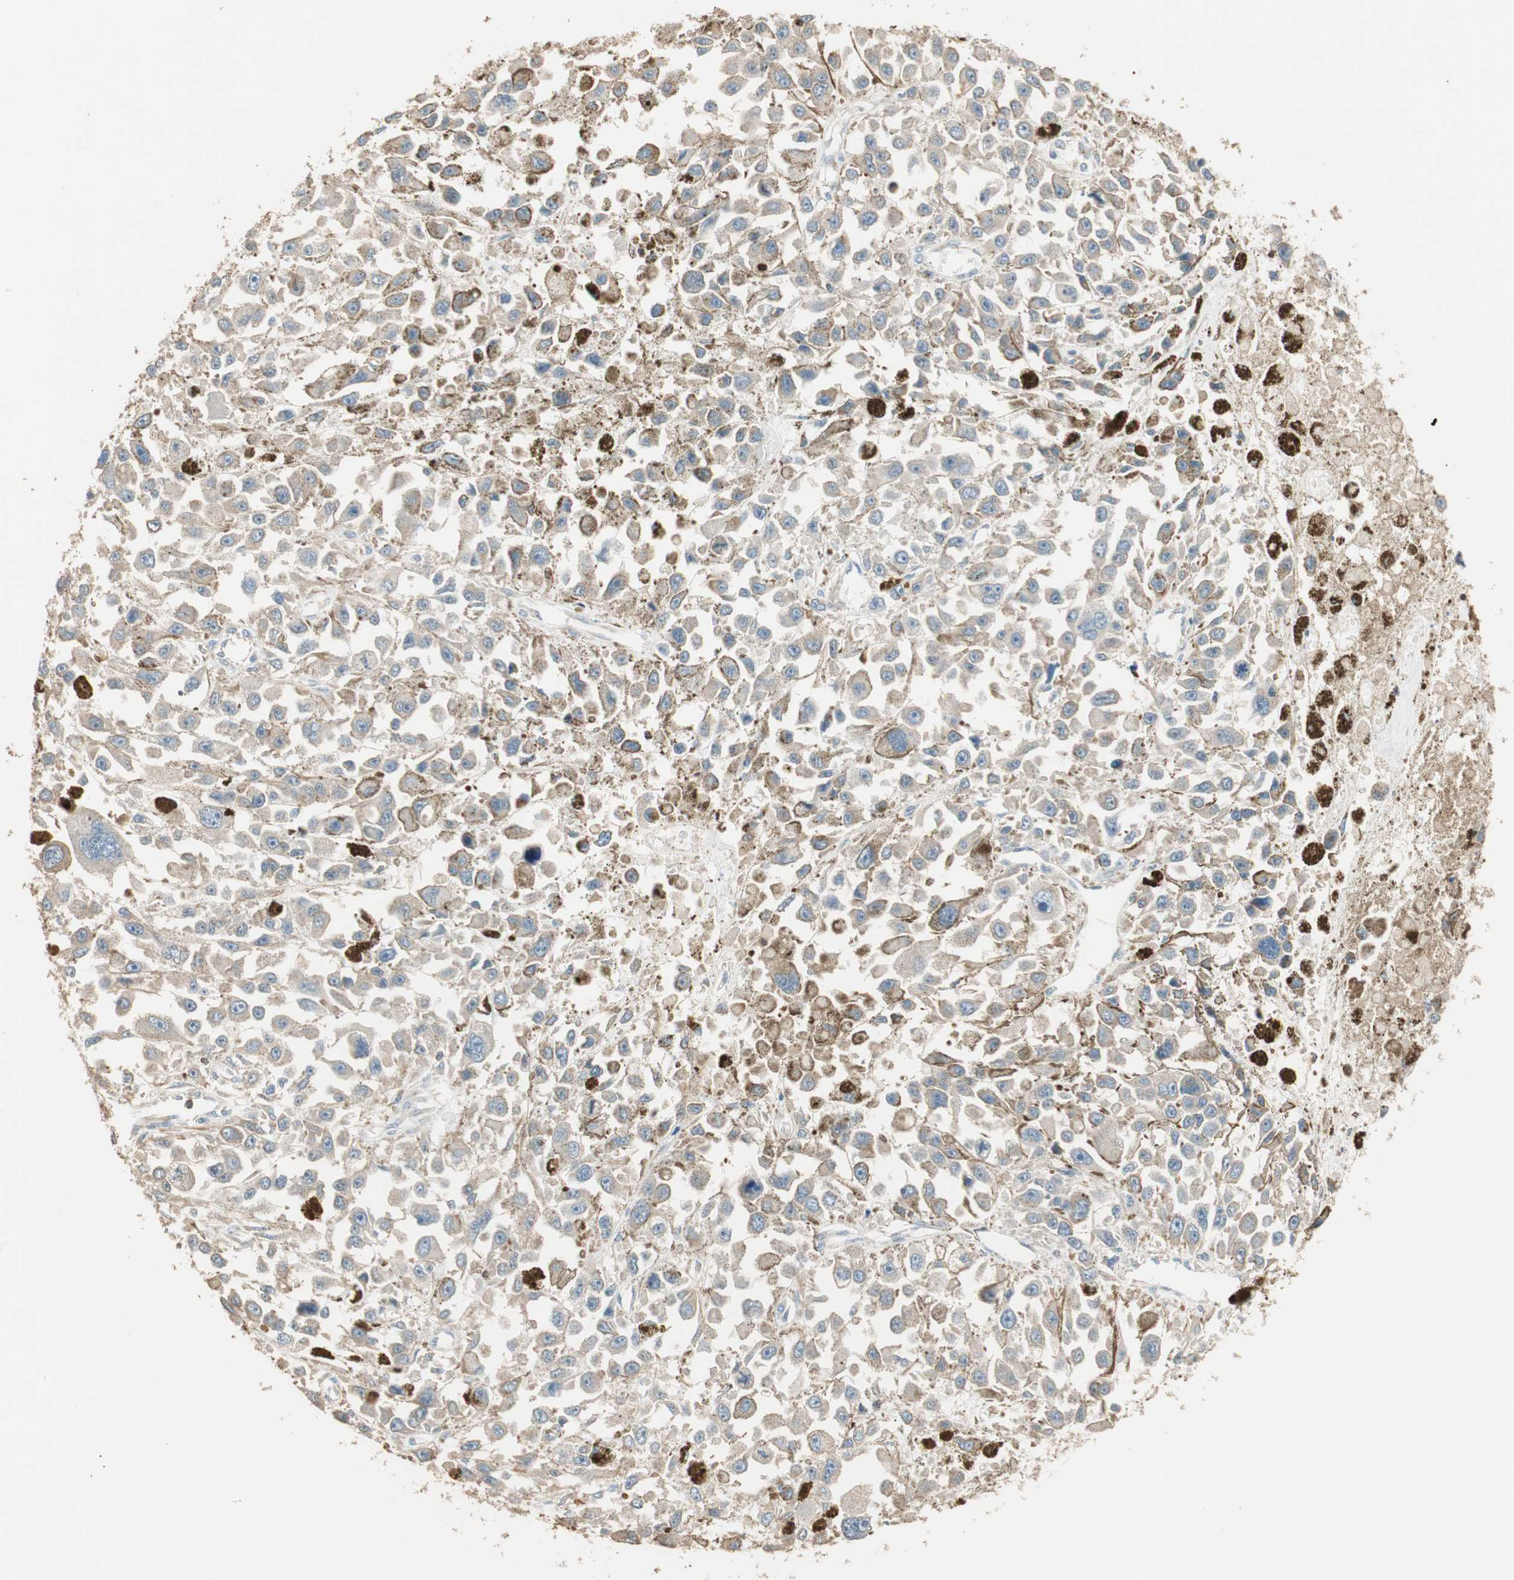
{"staining": {"intensity": "negative", "quantity": "none", "location": "none"}, "tissue": "melanoma", "cell_type": "Tumor cells", "image_type": "cancer", "snomed": [{"axis": "morphology", "description": "Malignant melanoma, Metastatic site"}, {"axis": "topography", "description": "Lymph node"}], "caption": "DAB (3,3'-diaminobenzidine) immunohistochemical staining of malignant melanoma (metastatic site) shows no significant positivity in tumor cells. (DAB immunohistochemistry (IHC) visualized using brightfield microscopy, high magnification).", "gene": "CRLF3", "patient": {"sex": "male", "age": 59}}